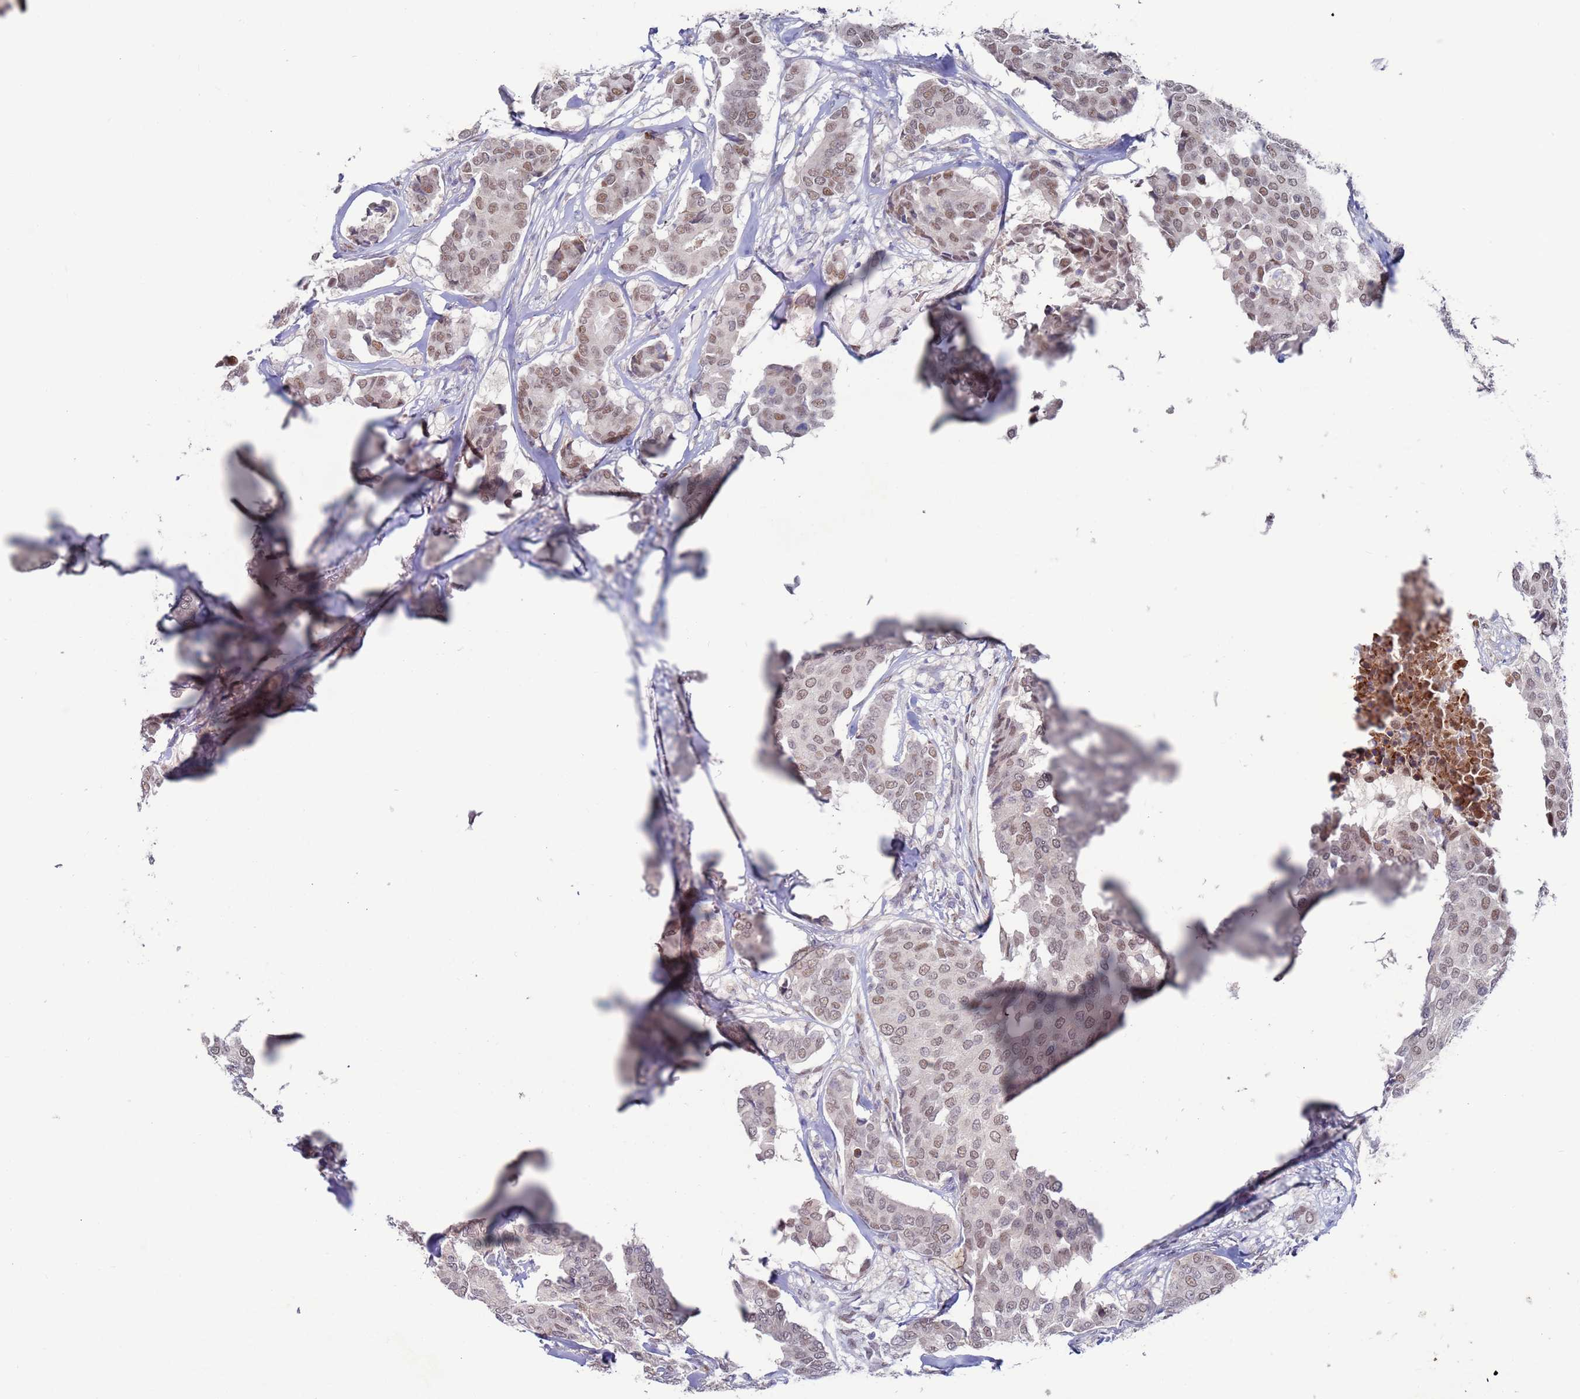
{"staining": {"intensity": "weak", "quantity": ">75%", "location": "nuclear"}, "tissue": "breast cancer", "cell_type": "Tumor cells", "image_type": "cancer", "snomed": [{"axis": "morphology", "description": "Duct carcinoma"}, {"axis": "topography", "description": "Breast"}], "caption": "A low amount of weak nuclear staining is appreciated in about >75% of tumor cells in breast cancer tissue.", "gene": "FBXO27", "patient": {"sex": "female", "age": 75}}